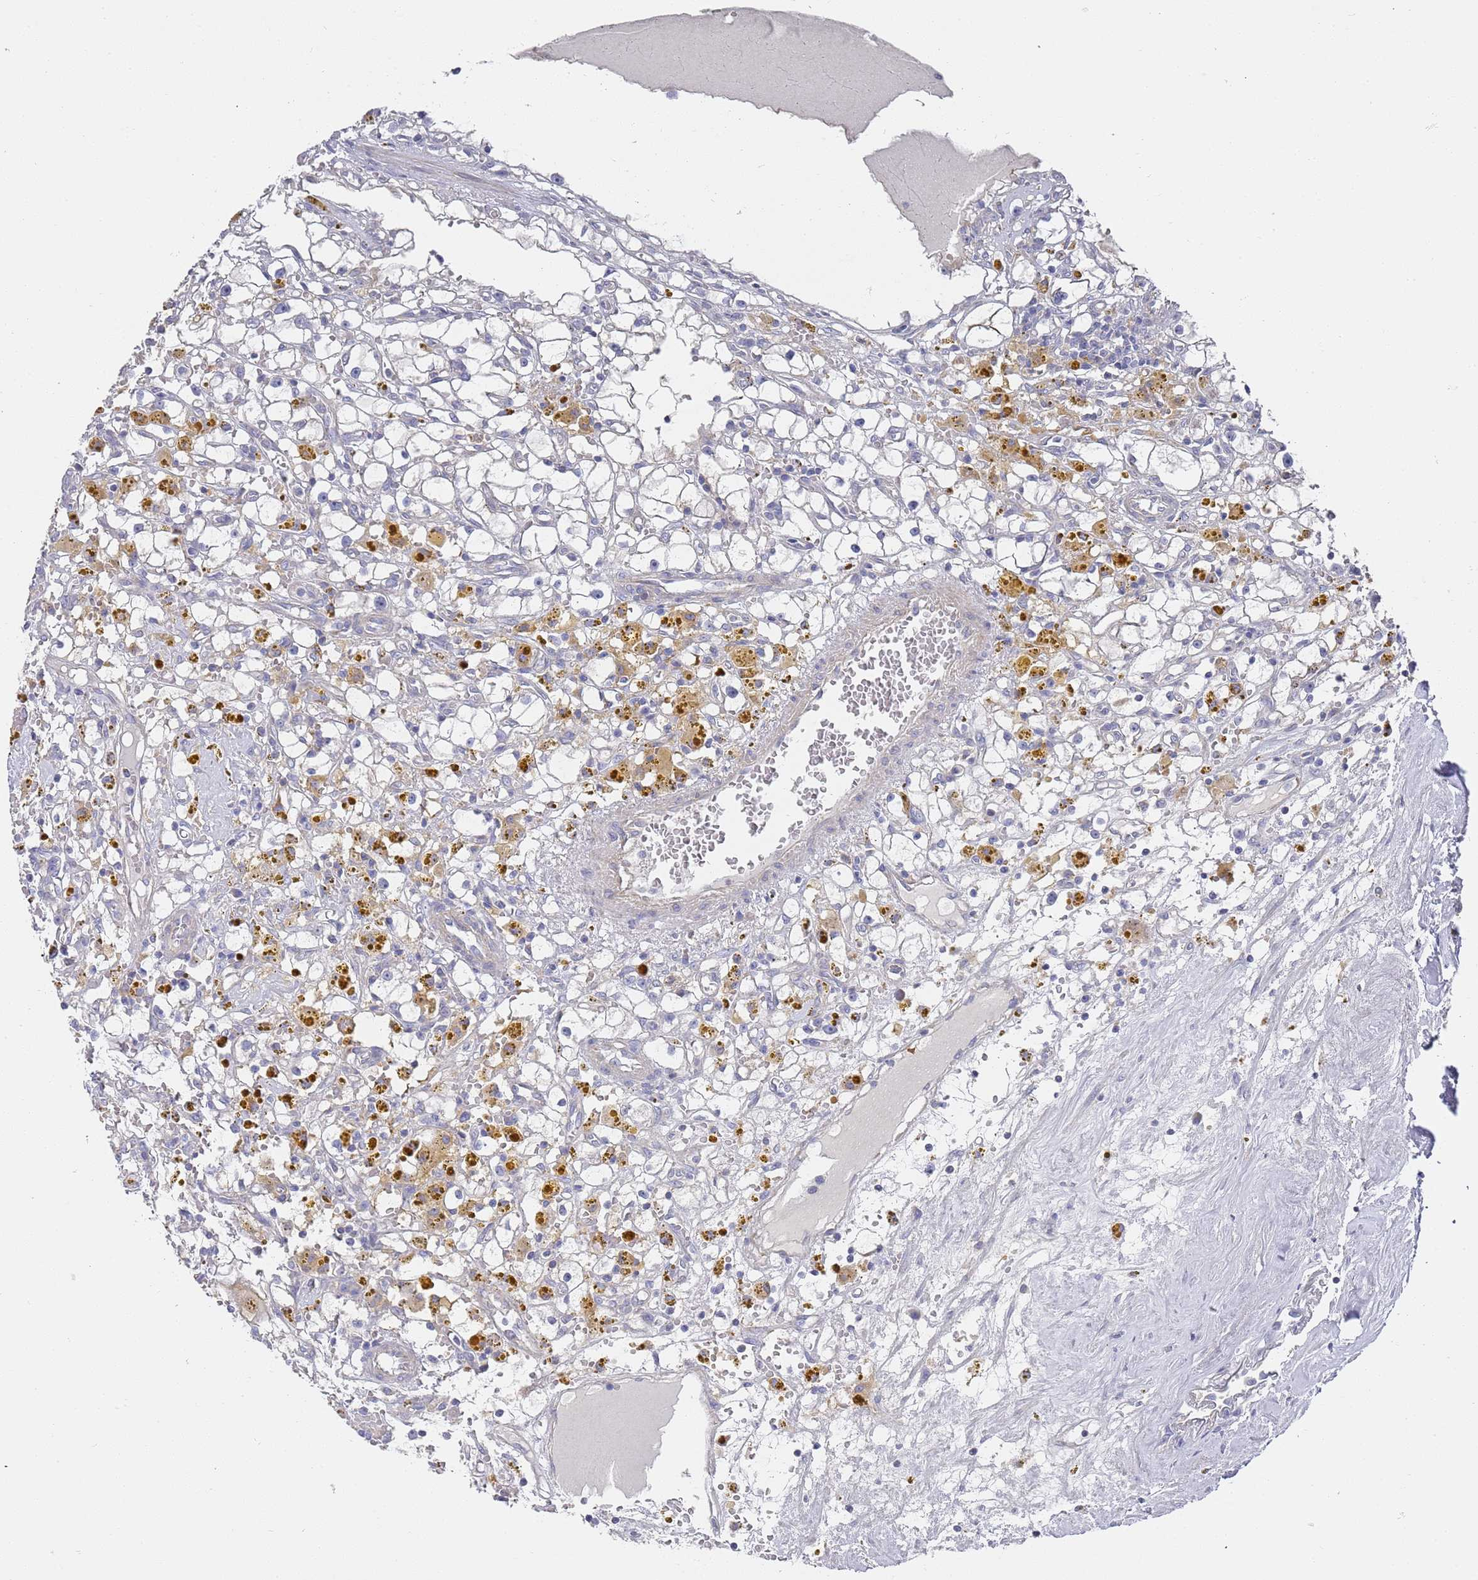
{"staining": {"intensity": "negative", "quantity": "none", "location": "none"}, "tissue": "renal cancer", "cell_type": "Tumor cells", "image_type": "cancer", "snomed": [{"axis": "morphology", "description": "Adenocarcinoma, NOS"}, {"axis": "topography", "description": "Kidney"}], "caption": "Photomicrograph shows no protein expression in tumor cells of renal cancer tissue.", "gene": "SCAPER", "patient": {"sex": "male", "age": 56}}